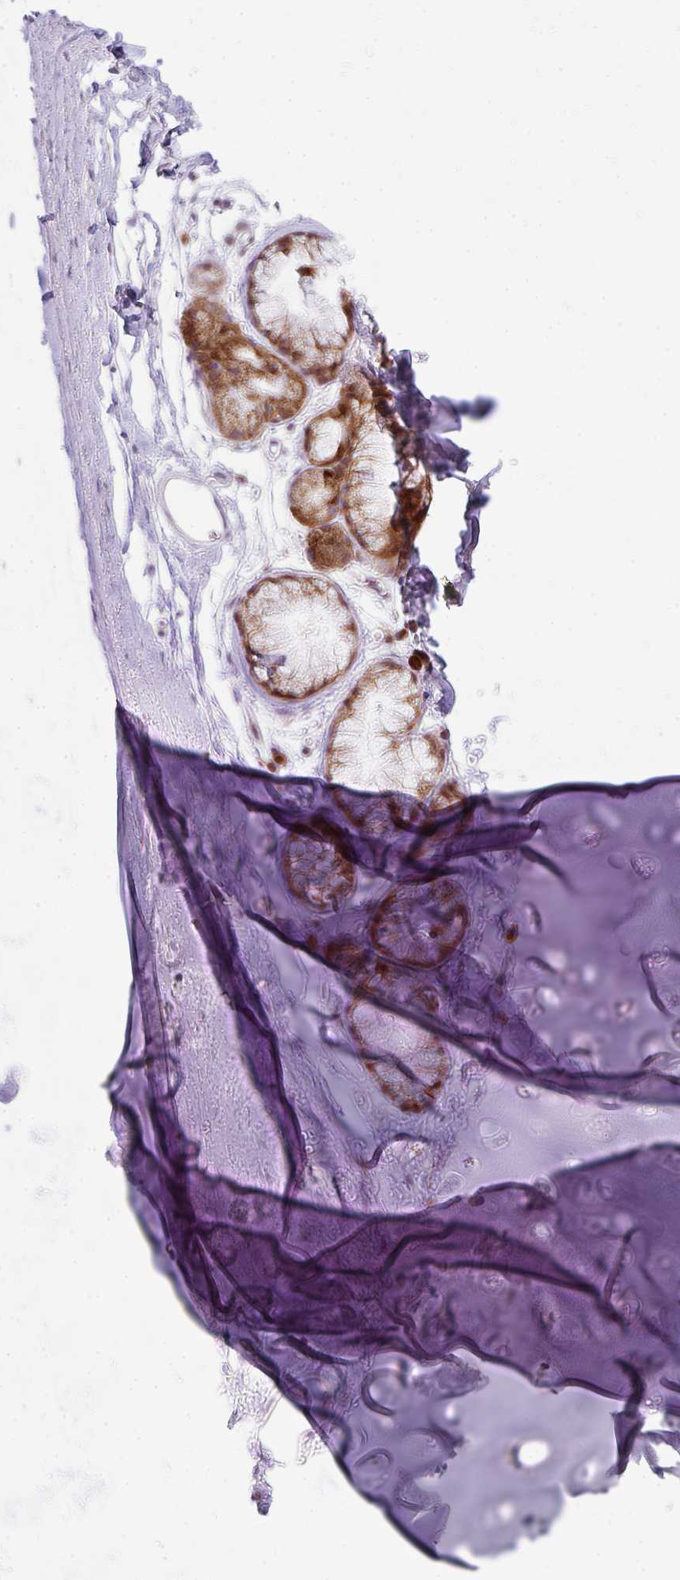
{"staining": {"intensity": "negative", "quantity": "none", "location": "none"}, "tissue": "adipose tissue", "cell_type": "Adipocytes", "image_type": "normal", "snomed": [{"axis": "morphology", "description": "Normal tissue, NOS"}, {"axis": "topography", "description": "Lymph node"}, {"axis": "topography", "description": "Cartilage tissue"}, {"axis": "topography", "description": "Bronchus"}], "caption": "Immunohistochemistry image of benign adipose tissue stained for a protein (brown), which shows no staining in adipocytes. (Brightfield microscopy of DAB (3,3'-diaminobenzidine) IHC at high magnification).", "gene": "PLA2G5", "patient": {"sex": "female", "age": 70}}